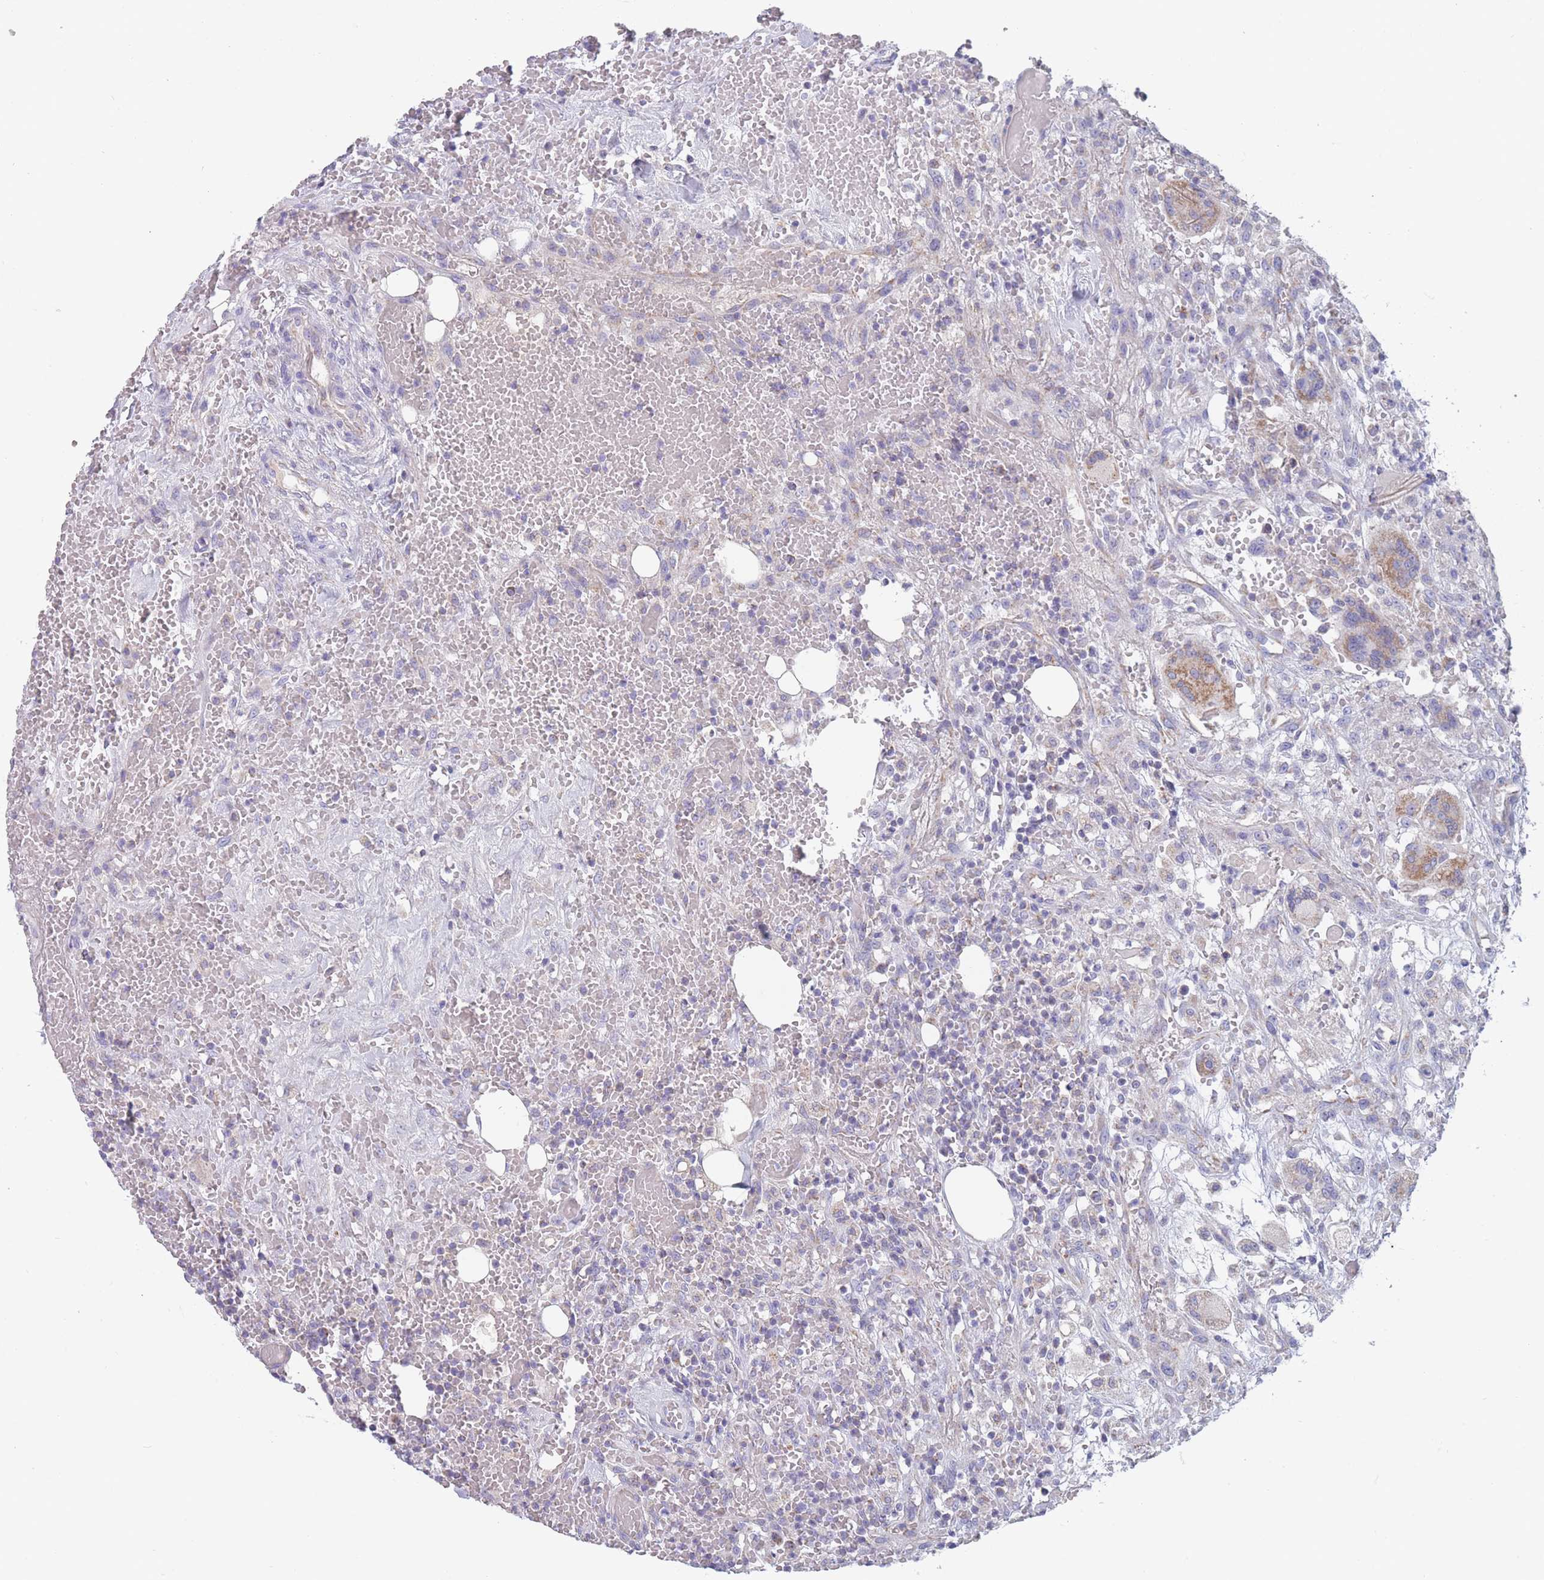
{"staining": {"intensity": "moderate", "quantity": ">75%", "location": "cytoplasmic/membranous"}, "tissue": "head and neck cancer", "cell_type": "Tumor cells", "image_type": "cancer", "snomed": [{"axis": "morphology", "description": "Squamous cell carcinoma, NOS"}, {"axis": "topography", "description": "Head-Neck"}], "caption": "Protein expression analysis of human squamous cell carcinoma (head and neck) reveals moderate cytoplasmic/membranous positivity in approximately >75% of tumor cells. (Stains: DAB (3,3'-diaminobenzidine) in brown, nuclei in blue, Microscopy: brightfield microscopy at high magnification).", "gene": "MRPS14", "patient": {"sex": "male", "age": 81}}